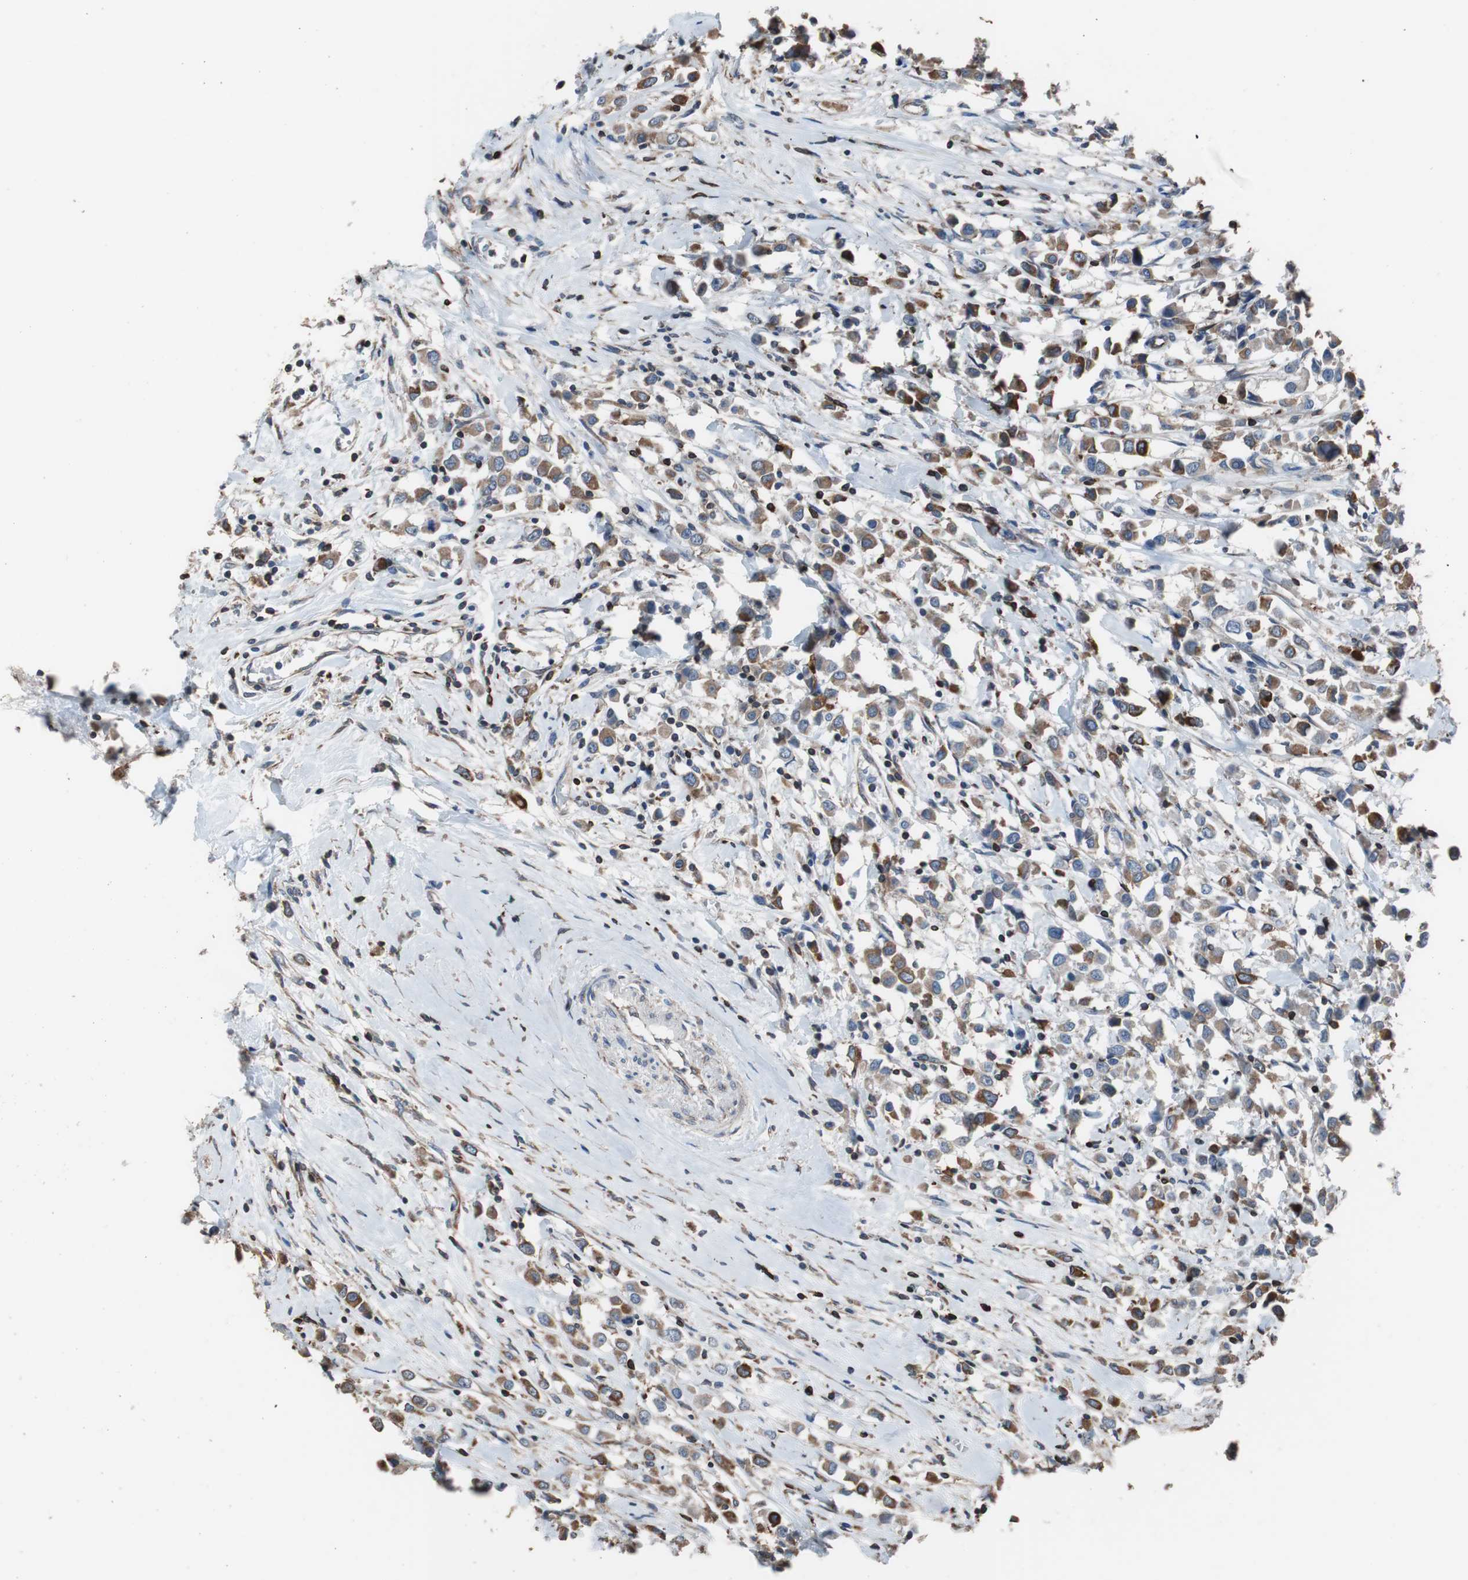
{"staining": {"intensity": "moderate", "quantity": ">75%", "location": "cytoplasmic/membranous"}, "tissue": "breast cancer", "cell_type": "Tumor cells", "image_type": "cancer", "snomed": [{"axis": "morphology", "description": "Duct carcinoma"}, {"axis": "topography", "description": "Breast"}], "caption": "The micrograph exhibits immunohistochemical staining of breast cancer. There is moderate cytoplasmic/membranous expression is appreciated in about >75% of tumor cells. (DAB (3,3'-diaminobenzidine) IHC, brown staining for protein, blue staining for nuclei).", "gene": "PBXIP1", "patient": {"sex": "female", "age": 61}}